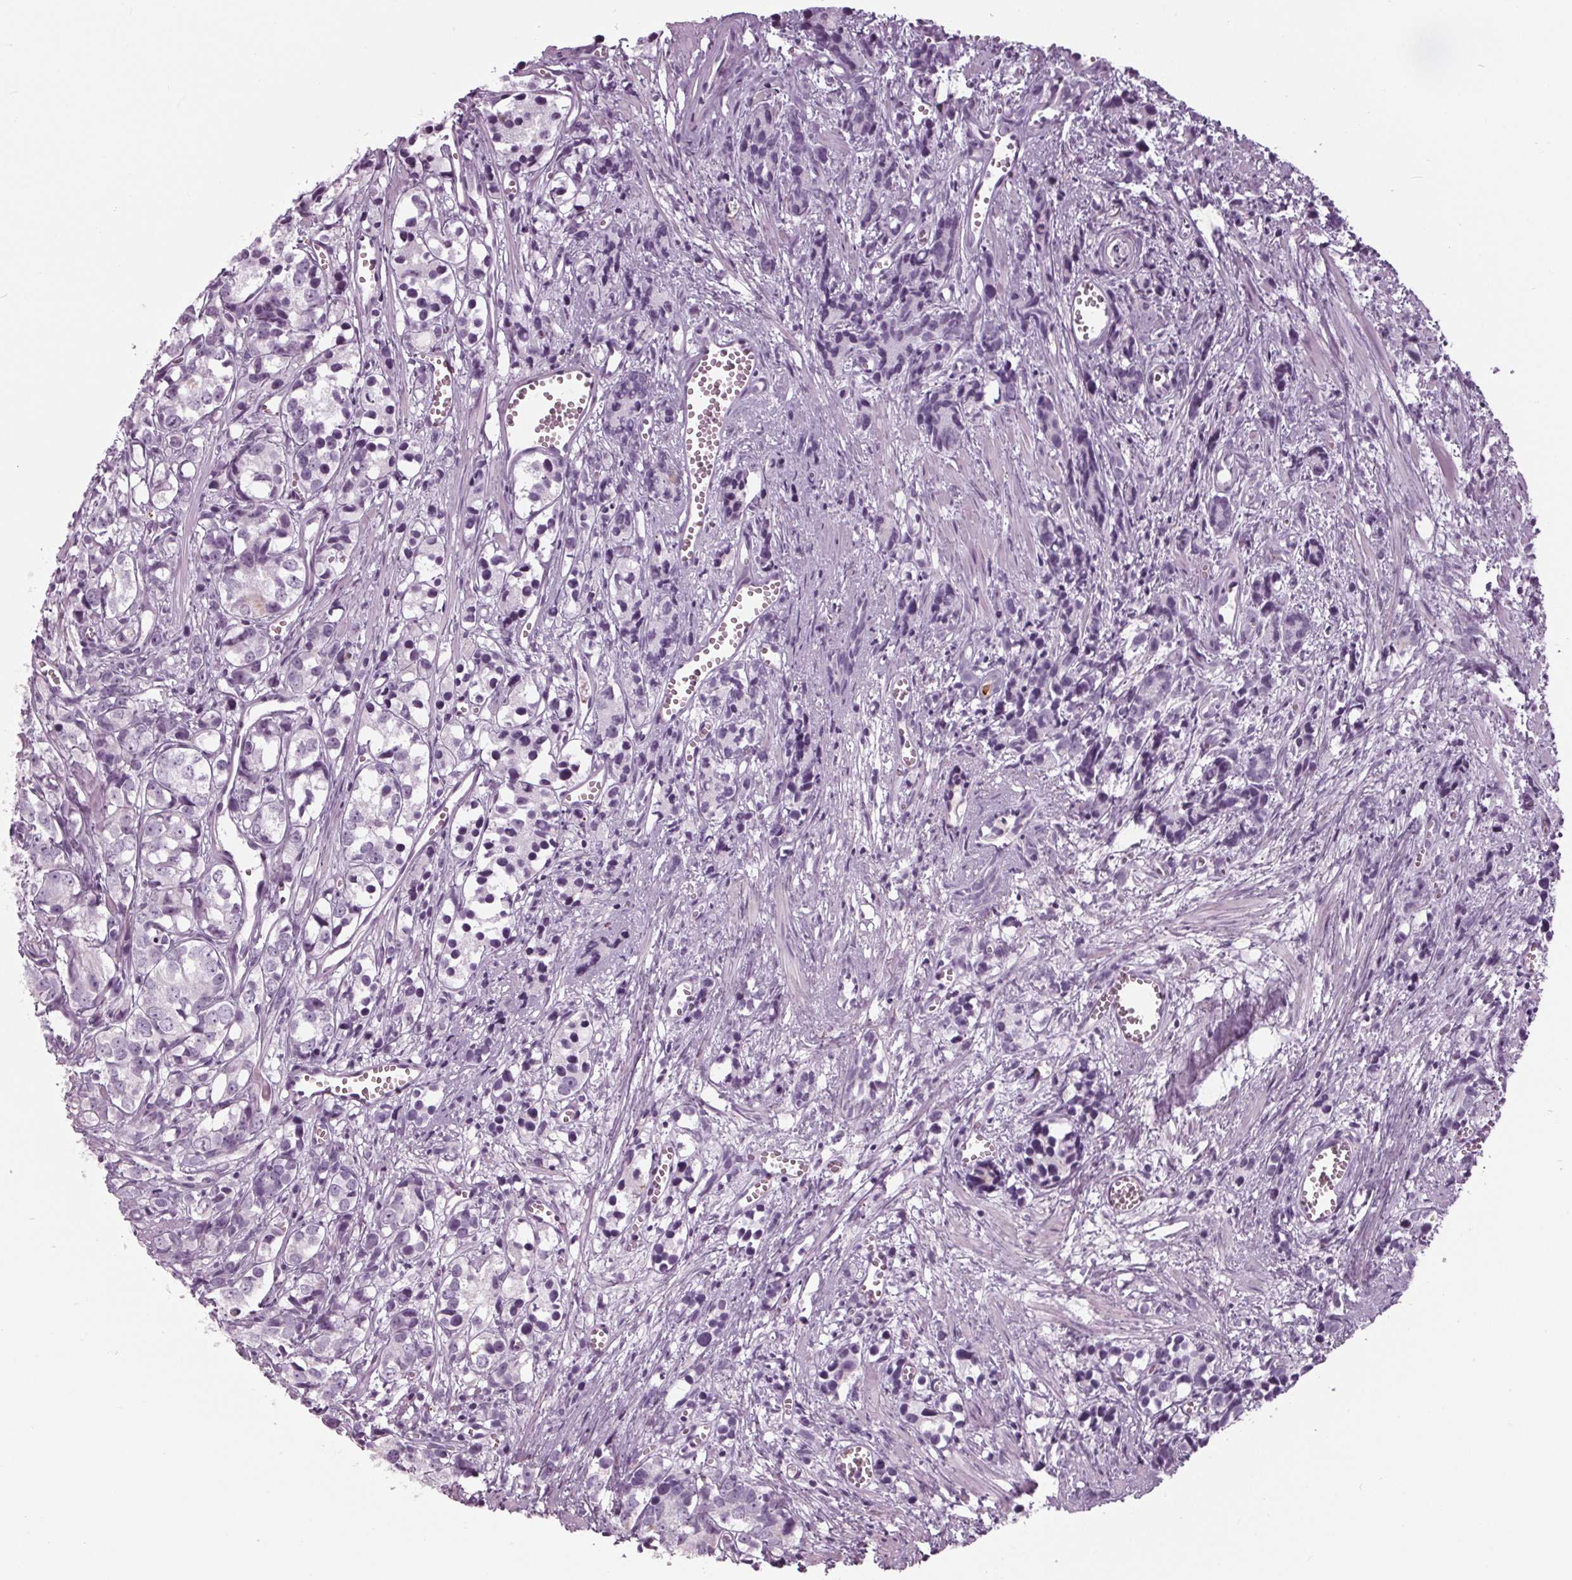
{"staining": {"intensity": "negative", "quantity": "none", "location": "none"}, "tissue": "prostate cancer", "cell_type": "Tumor cells", "image_type": "cancer", "snomed": [{"axis": "morphology", "description": "Adenocarcinoma, High grade"}, {"axis": "topography", "description": "Prostate"}], "caption": "Immunohistochemistry micrograph of neoplastic tissue: prostate high-grade adenocarcinoma stained with DAB demonstrates no significant protein expression in tumor cells.", "gene": "CYP3A43", "patient": {"sex": "male", "age": 77}}